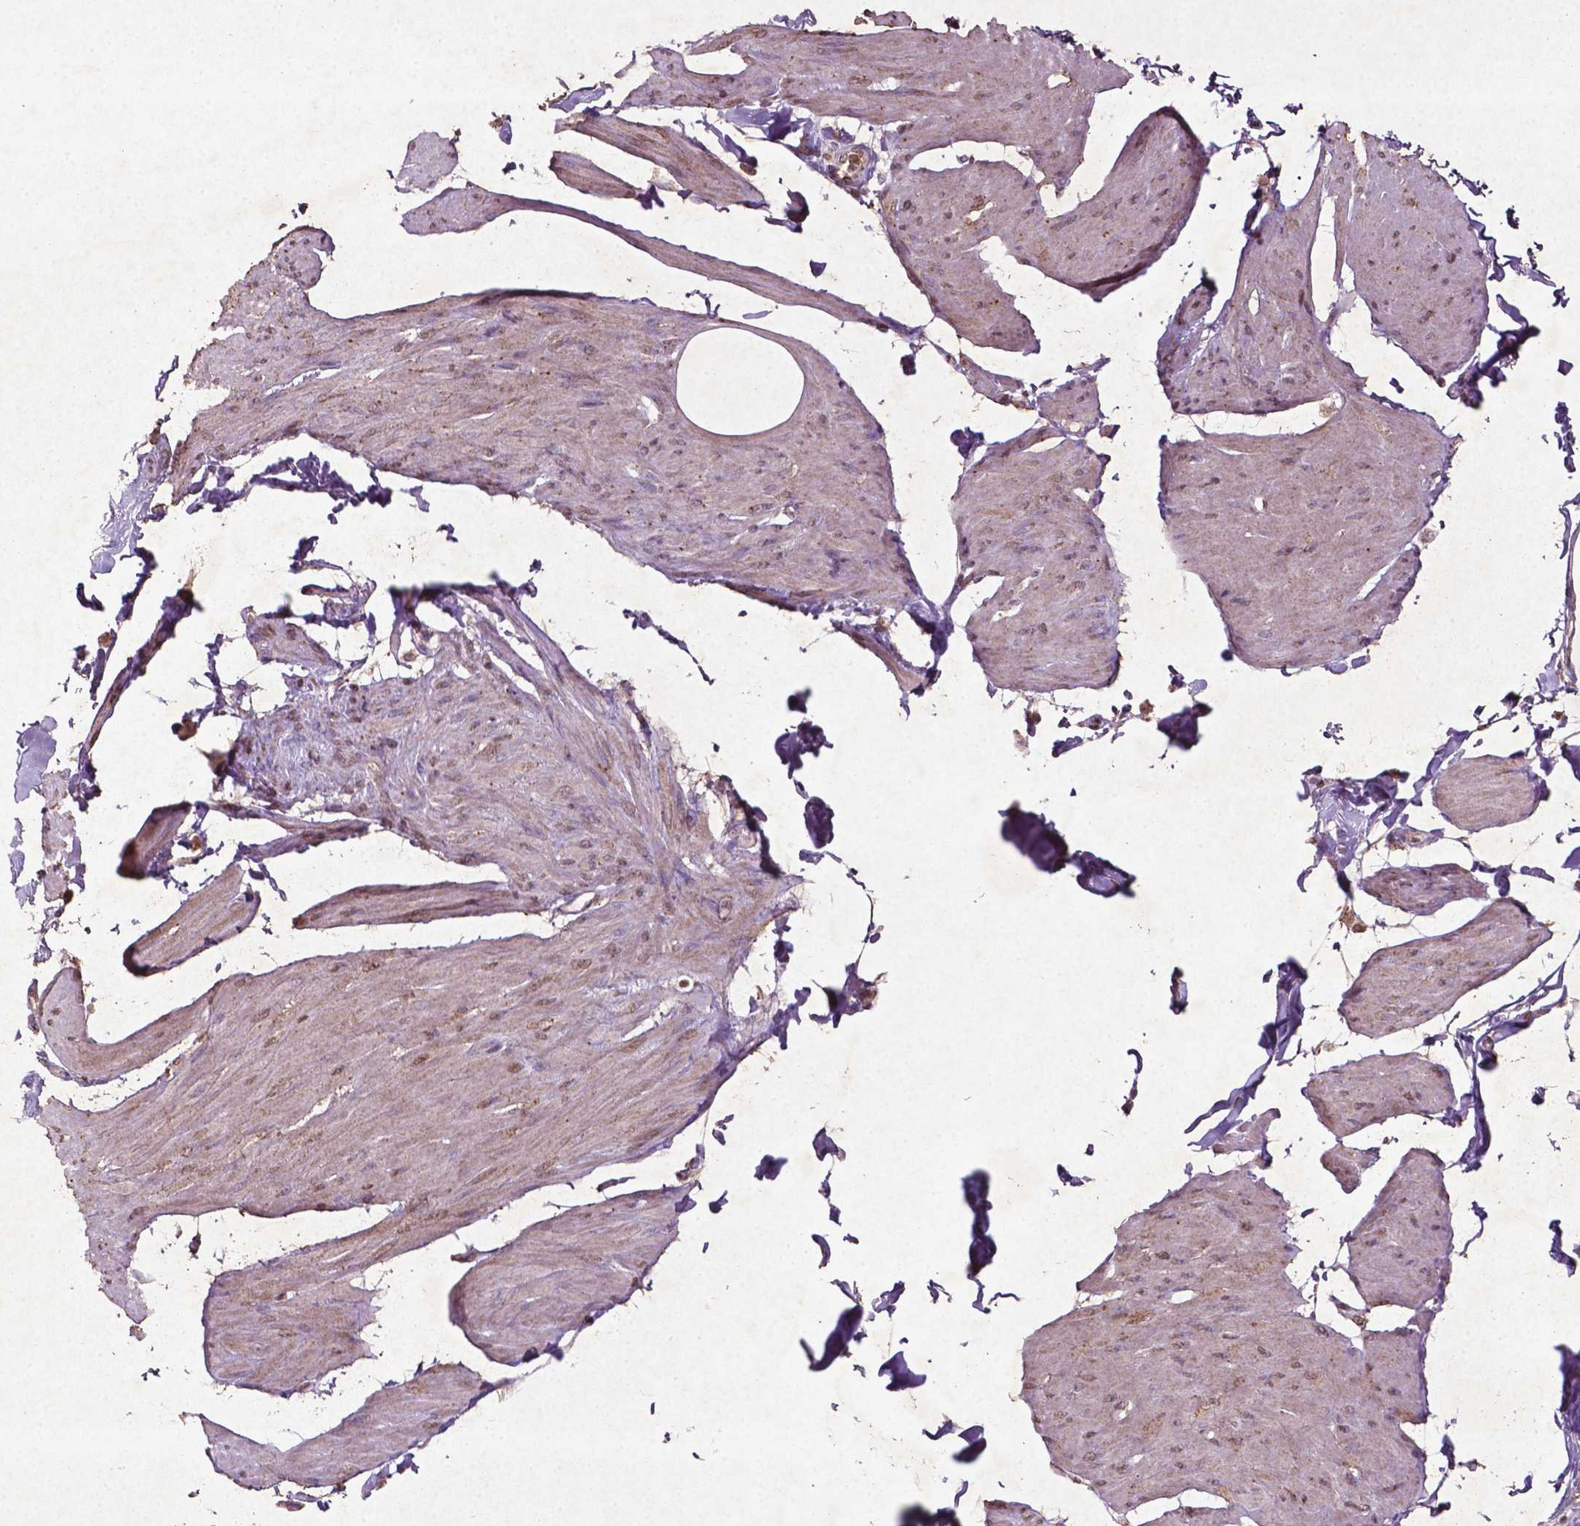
{"staining": {"intensity": "negative", "quantity": "none", "location": "none"}, "tissue": "smooth muscle", "cell_type": "Smooth muscle cells", "image_type": "normal", "snomed": [{"axis": "morphology", "description": "Normal tissue, NOS"}, {"axis": "topography", "description": "Adipose tissue"}, {"axis": "topography", "description": "Smooth muscle"}, {"axis": "topography", "description": "Peripheral nerve tissue"}], "caption": "This is an immunohistochemistry (IHC) photomicrograph of normal smooth muscle. There is no staining in smooth muscle cells.", "gene": "MTOR", "patient": {"sex": "male", "age": 83}}